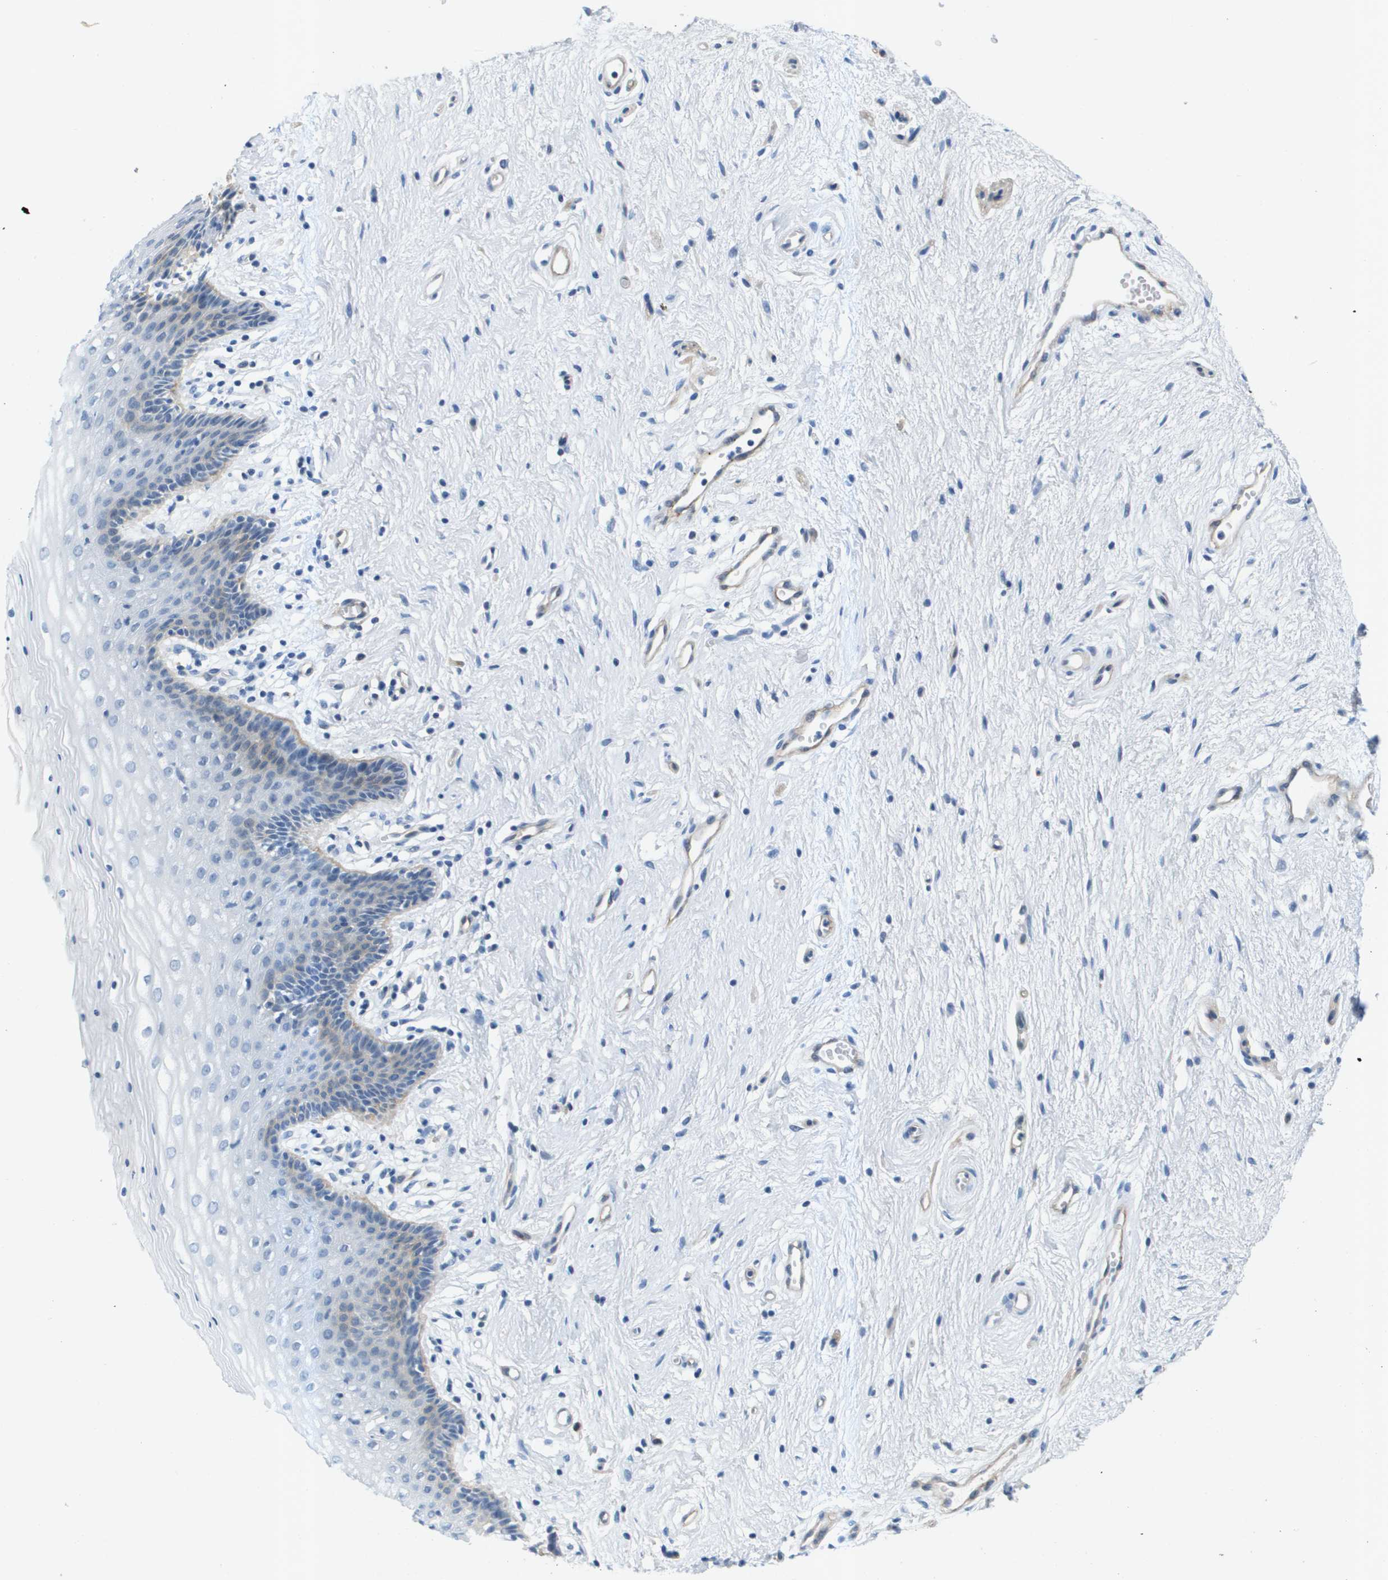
{"staining": {"intensity": "weak", "quantity": "<25%", "location": "cytoplasmic/membranous"}, "tissue": "vagina", "cell_type": "Squamous epithelial cells", "image_type": "normal", "snomed": [{"axis": "morphology", "description": "Normal tissue, NOS"}, {"axis": "topography", "description": "Vagina"}], "caption": "High power microscopy photomicrograph of an IHC micrograph of benign vagina, revealing no significant positivity in squamous epithelial cells. (Immunohistochemistry (ihc), brightfield microscopy, high magnification).", "gene": "ITGA6", "patient": {"sex": "female", "age": 44}}